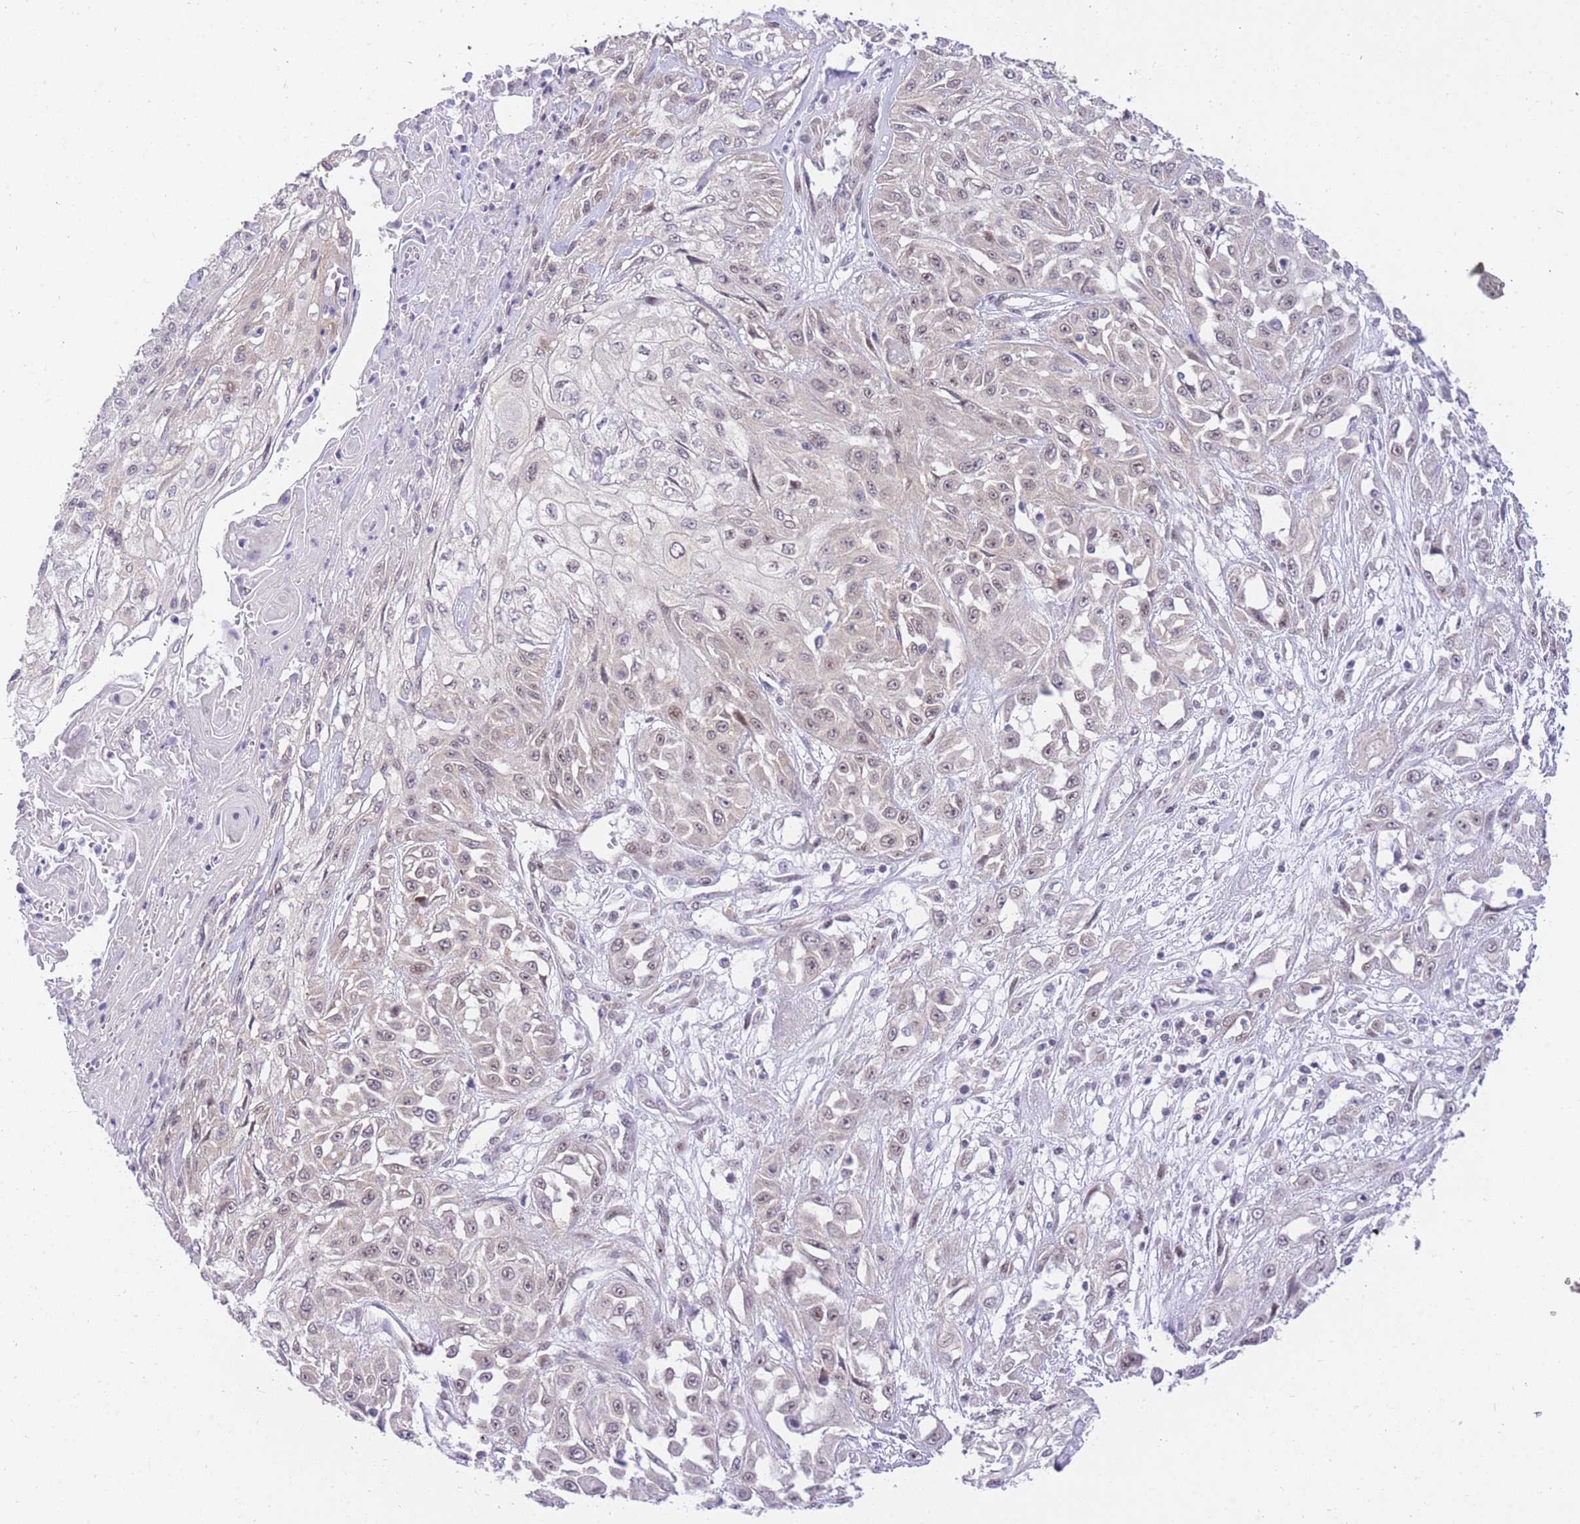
{"staining": {"intensity": "negative", "quantity": "none", "location": "none"}, "tissue": "skin cancer", "cell_type": "Tumor cells", "image_type": "cancer", "snomed": [{"axis": "morphology", "description": "Squamous cell carcinoma, NOS"}, {"axis": "morphology", "description": "Squamous cell carcinoma, metastatic, NOS"}, {"axis": "topography", "description": "Skin"}, {"axis": "topography", "description": "Lymph node"}], "caption": "High power microscopy micrograph of an IHC photomicrograph of skin metastatic squamous cell carcinoma, revealing no significant positivity in tumor cells.", "gene": "STK39", "patient": {"sex": "male", "age": 75}}